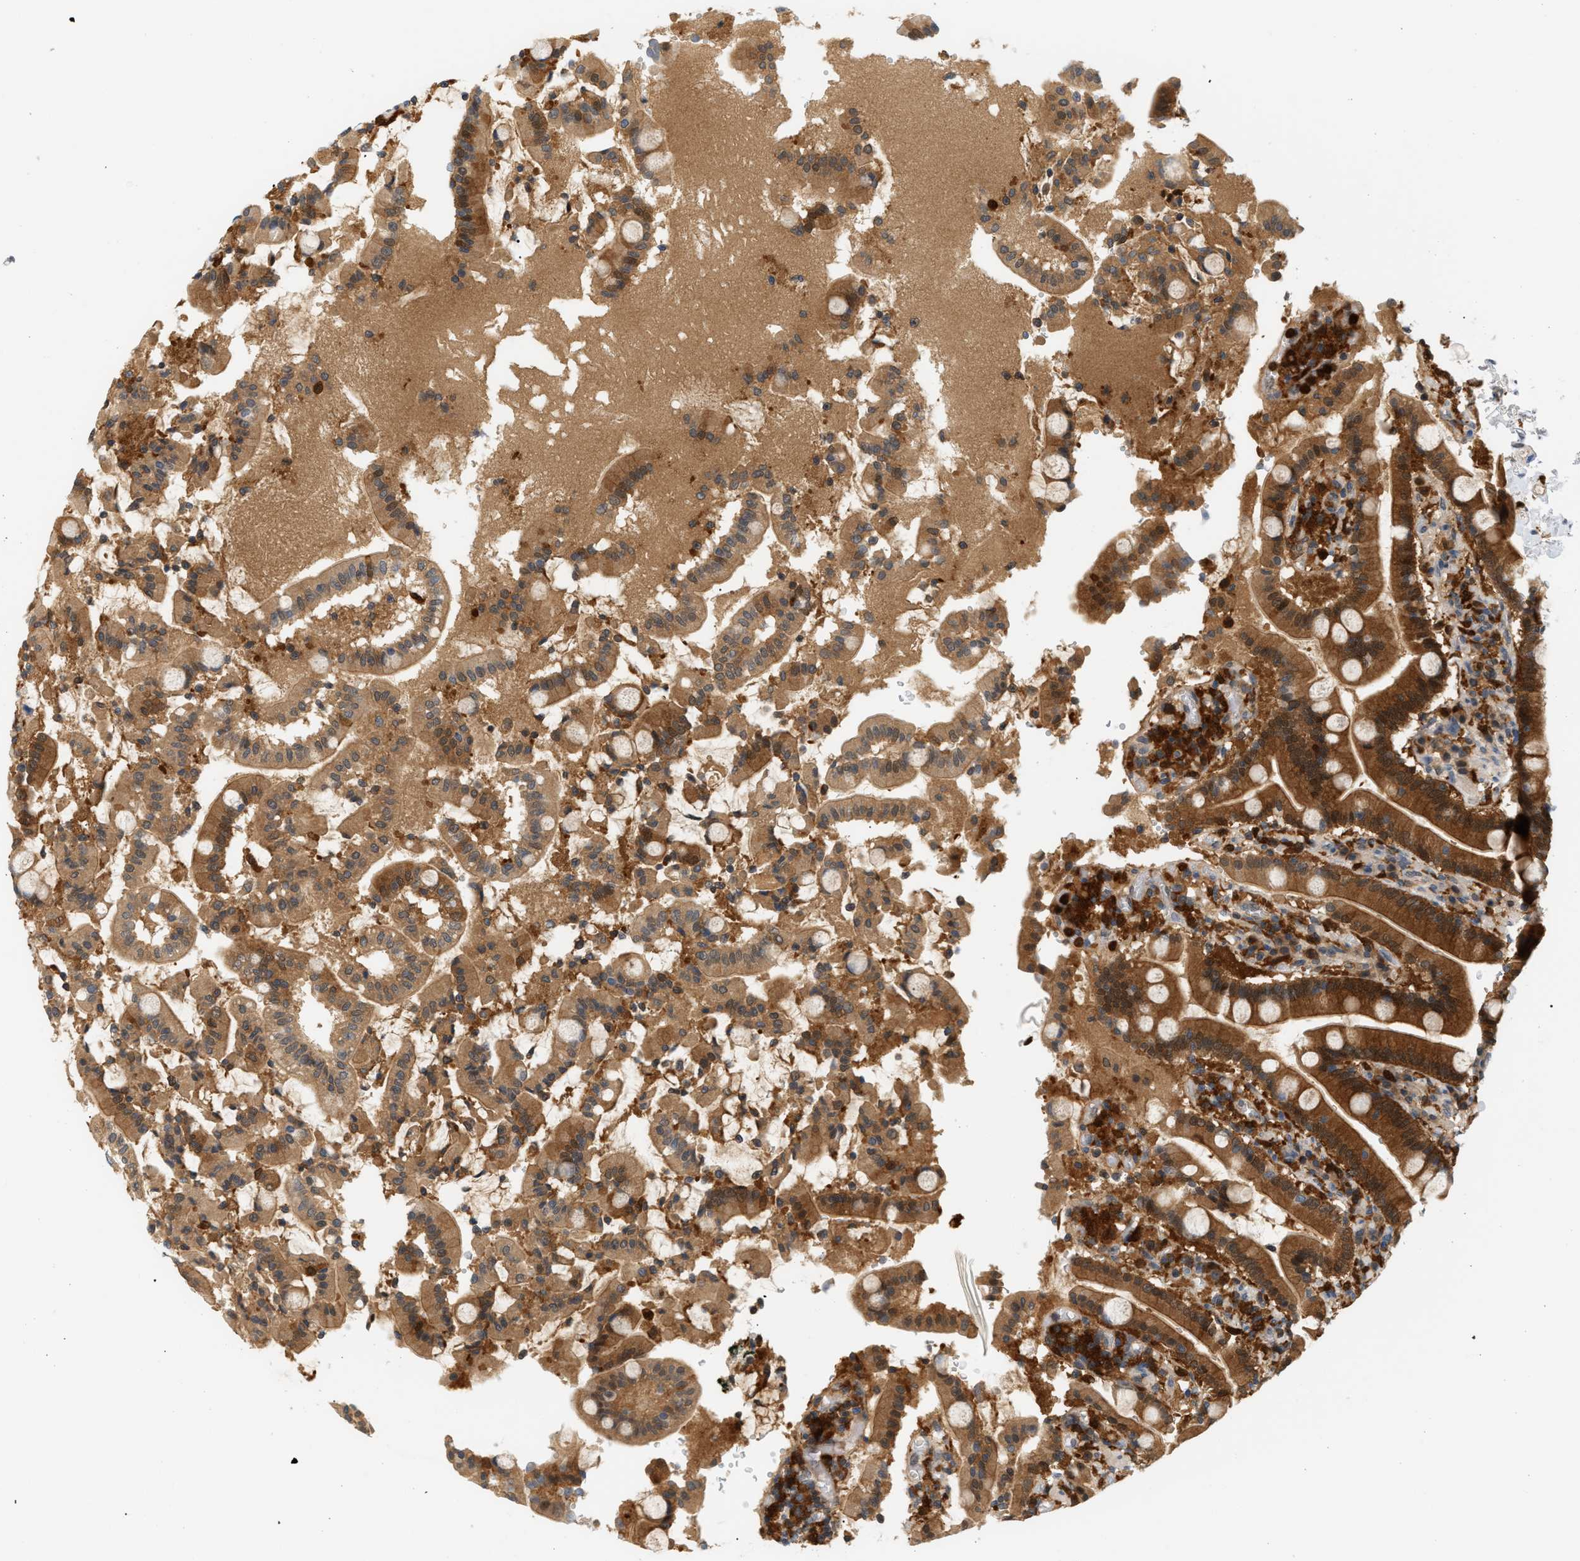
{"staining": {"intensity": "strong", "quantity": ">75%", "location": "cytoplasmic/membranous"}, "tissue": "duodenum", "cell_type": "Glandular cells", "image_type": "normal", "snomed": [{"axis": "morphology", "description": "Normal tissue, NOS"}, {"axis": "topography", "description": "Small intestine, NOS"}], "caption": "Immunohistochemical staining of unremarkable duodenum shows >75% levels of strong cytoplasmic/membranous protein positivity in approximately >75% of glandular cells.", "gene": "PYCARD", "patient": {"sex": "female", "age": 71}}